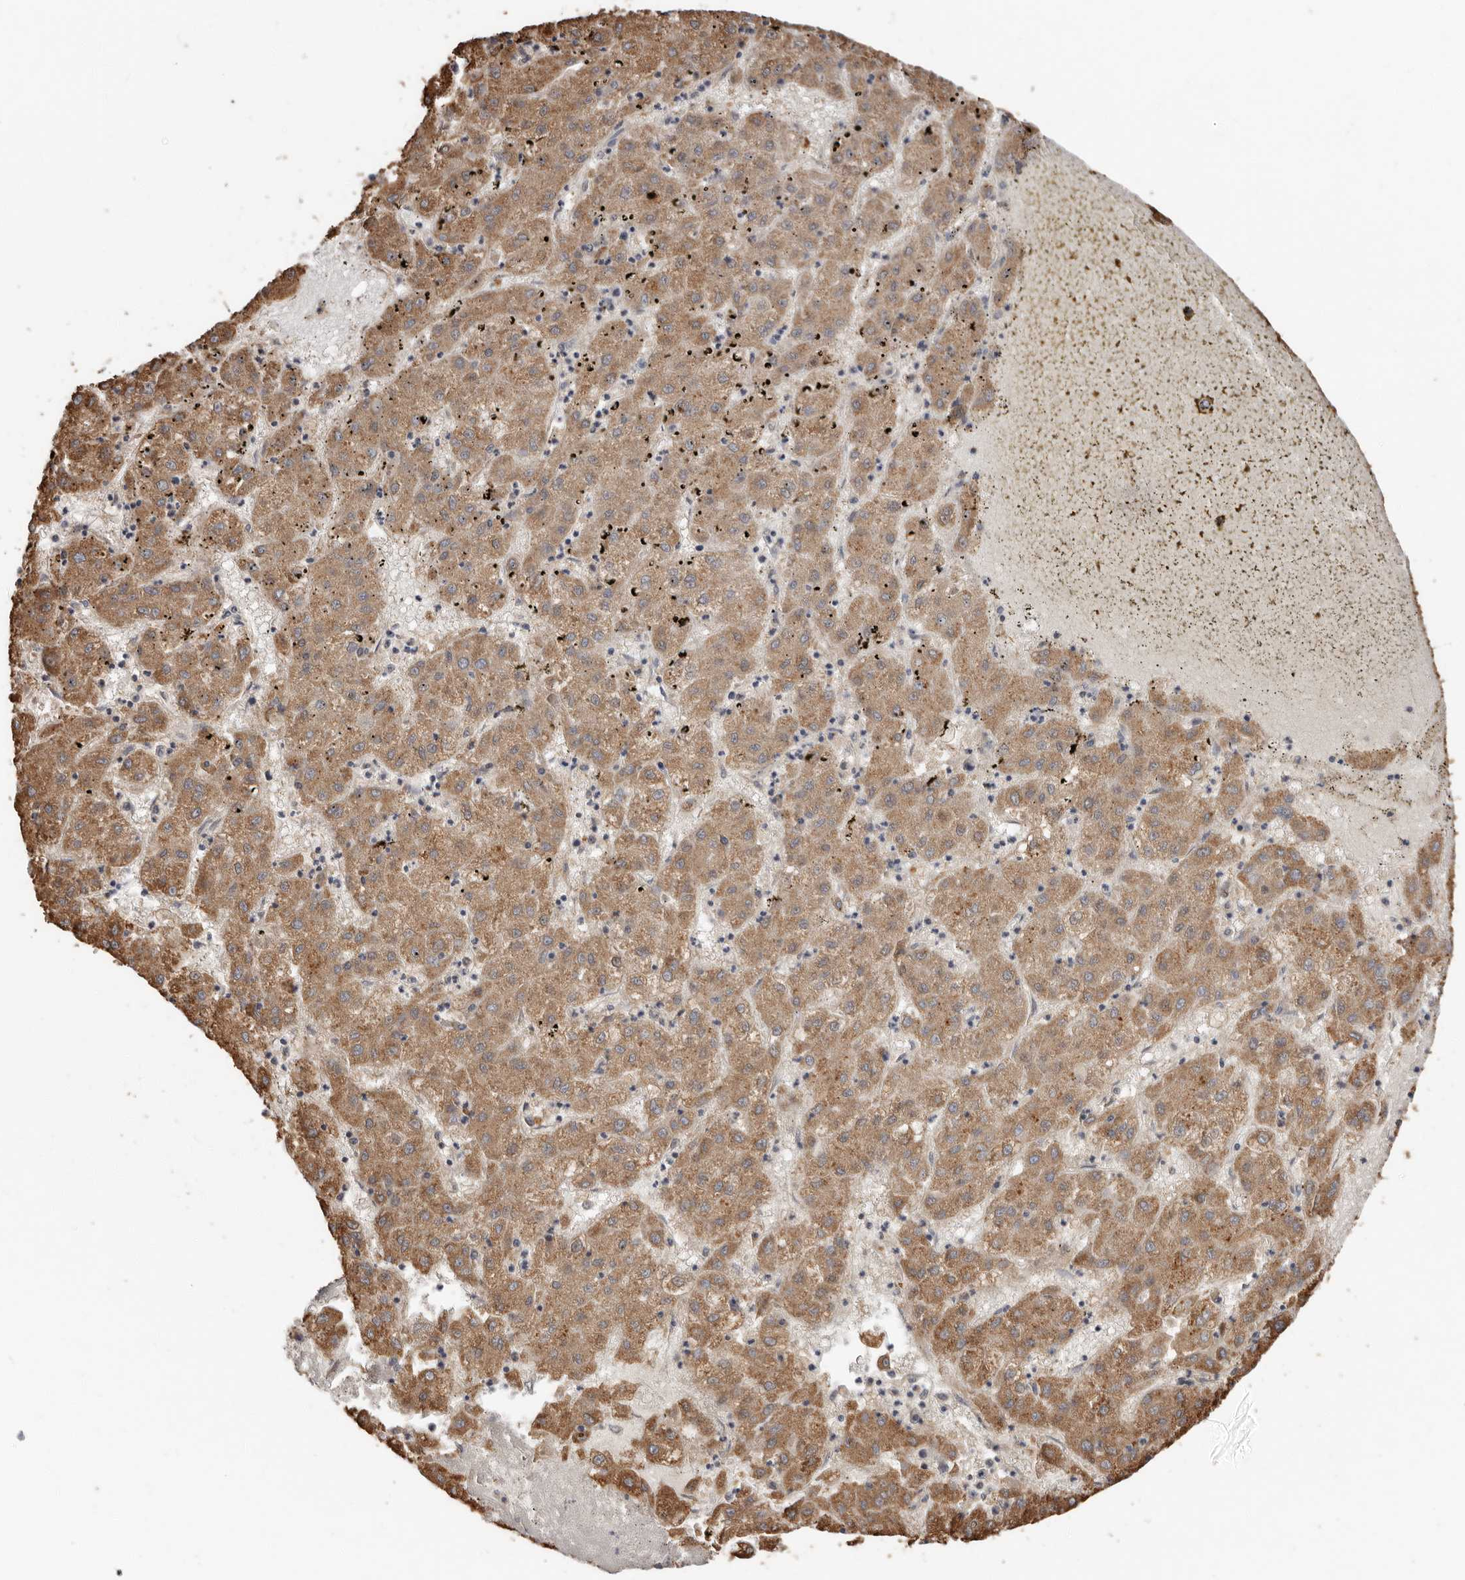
{"staining": {"intensity": "moderate", "quantity": ">75%", "location": "cytoplasmic/membranous"}, "tissue": "liver cancer", "cell_type": "Tumor cells", "image_type": "cancer", "snomed": [{"axis": "morphology", "description": "Carcinoma, Hepatocellular, NOS"}, {"axis": "topography", "description": "Liver"}], "caption": "The immunohistochemical stain shows moderate cytoplasmic/membranous staining in tumor cells of liver cancer tissue.", "gene": "RSPO2", "patient": {"sex": "male", "age": 72}}